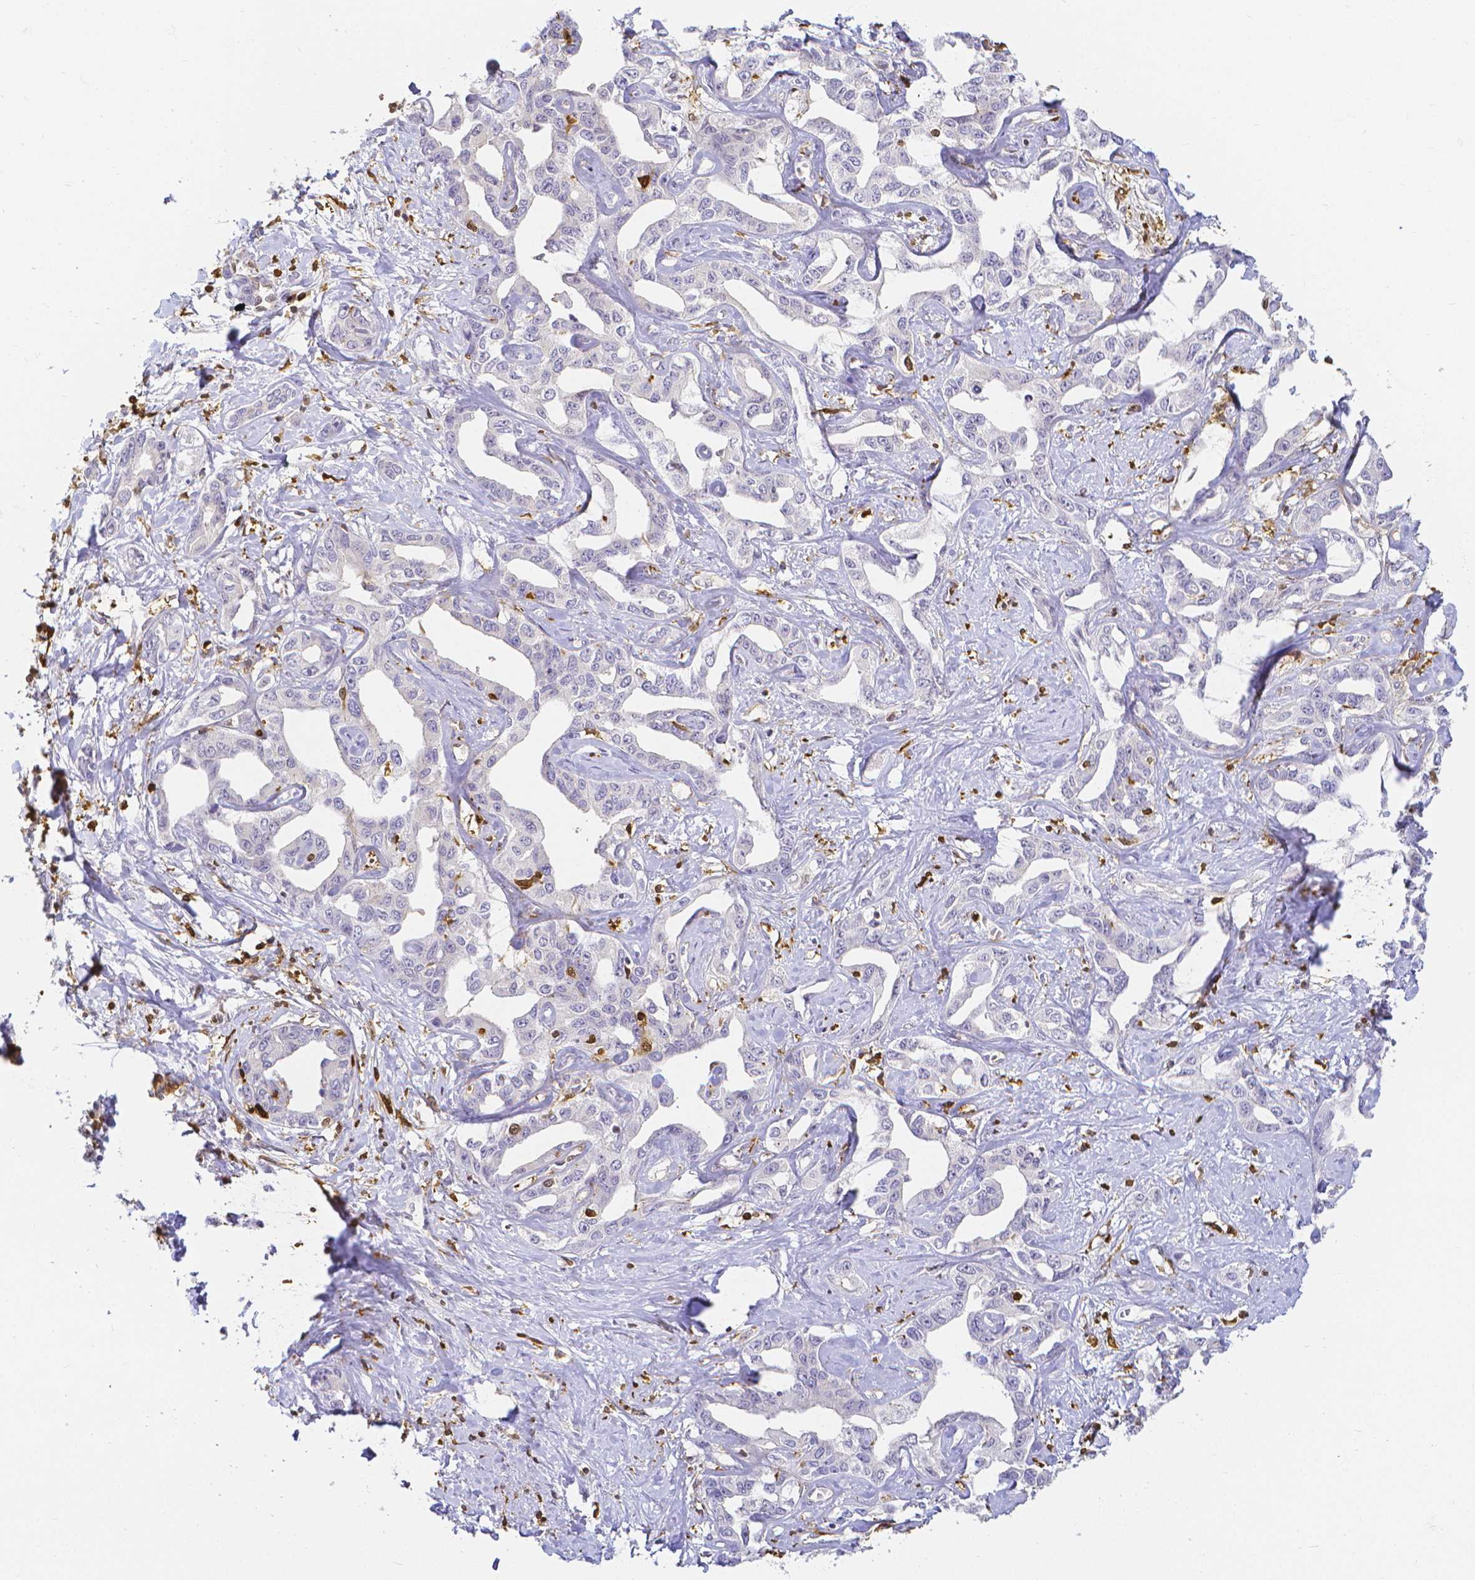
{"staining": {"intensity": "negative", "quantity": "none", "location": "none"}, "tissue": "liver cancer", "cell_type": "Tumor cells", "image_type": "cancer", "snomed": [{"axis": "morphology", "description": "Cholangiocarcinoma"}, {"axis": "topography", "description": "Liver"}], "caption": "The histopathology image shows no significant positivity in tumor cells of liver cholangiocarcinoma.", "gene": "COTL1", "patient": {"sex": "male", "age": 59}}